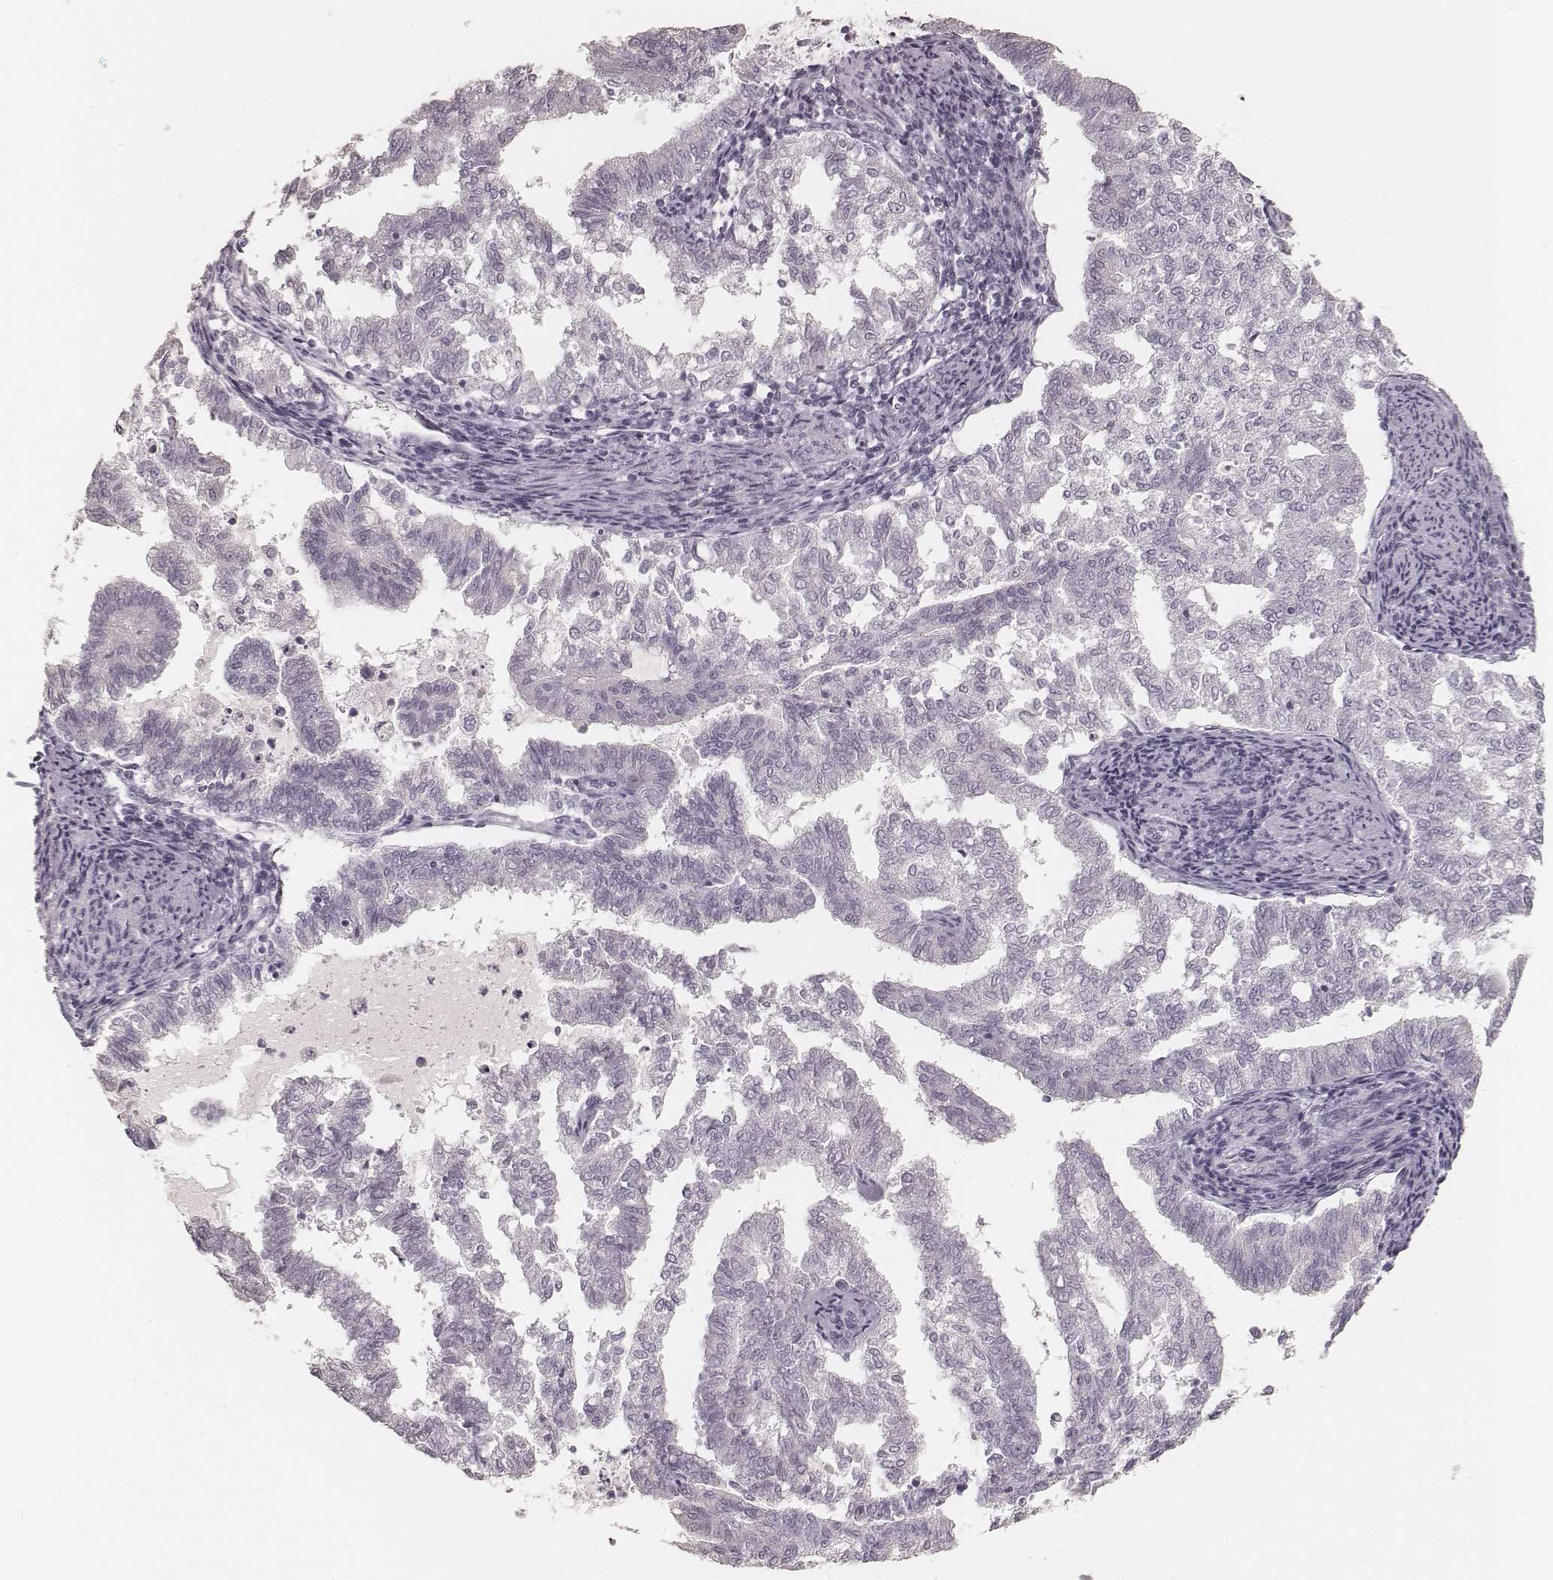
{"staining": {"intensity": "negative", "quantity": "none", "location": "none"}, "tissue": "endometrial cancer", "cell_type": "Tumor cells", "image_type": "cancer", "snomed": [{"axis": "morphology", "description": "Adenocarcinoma, NOS"}, {"axis": "topography", "description": "Endometrium"}], "caption": "The immunohistochemistry (IHC) image has no significant expression in tumor cells of adenocarcinoma (endometrial) tissue. (Brightfield microscopy of DAB (3,3'-diaminobenzidine) immunohistochemistry (IHC) at high magnification).", "gene": "KRT26", "patient": {"sex": "female", "age": 79}}